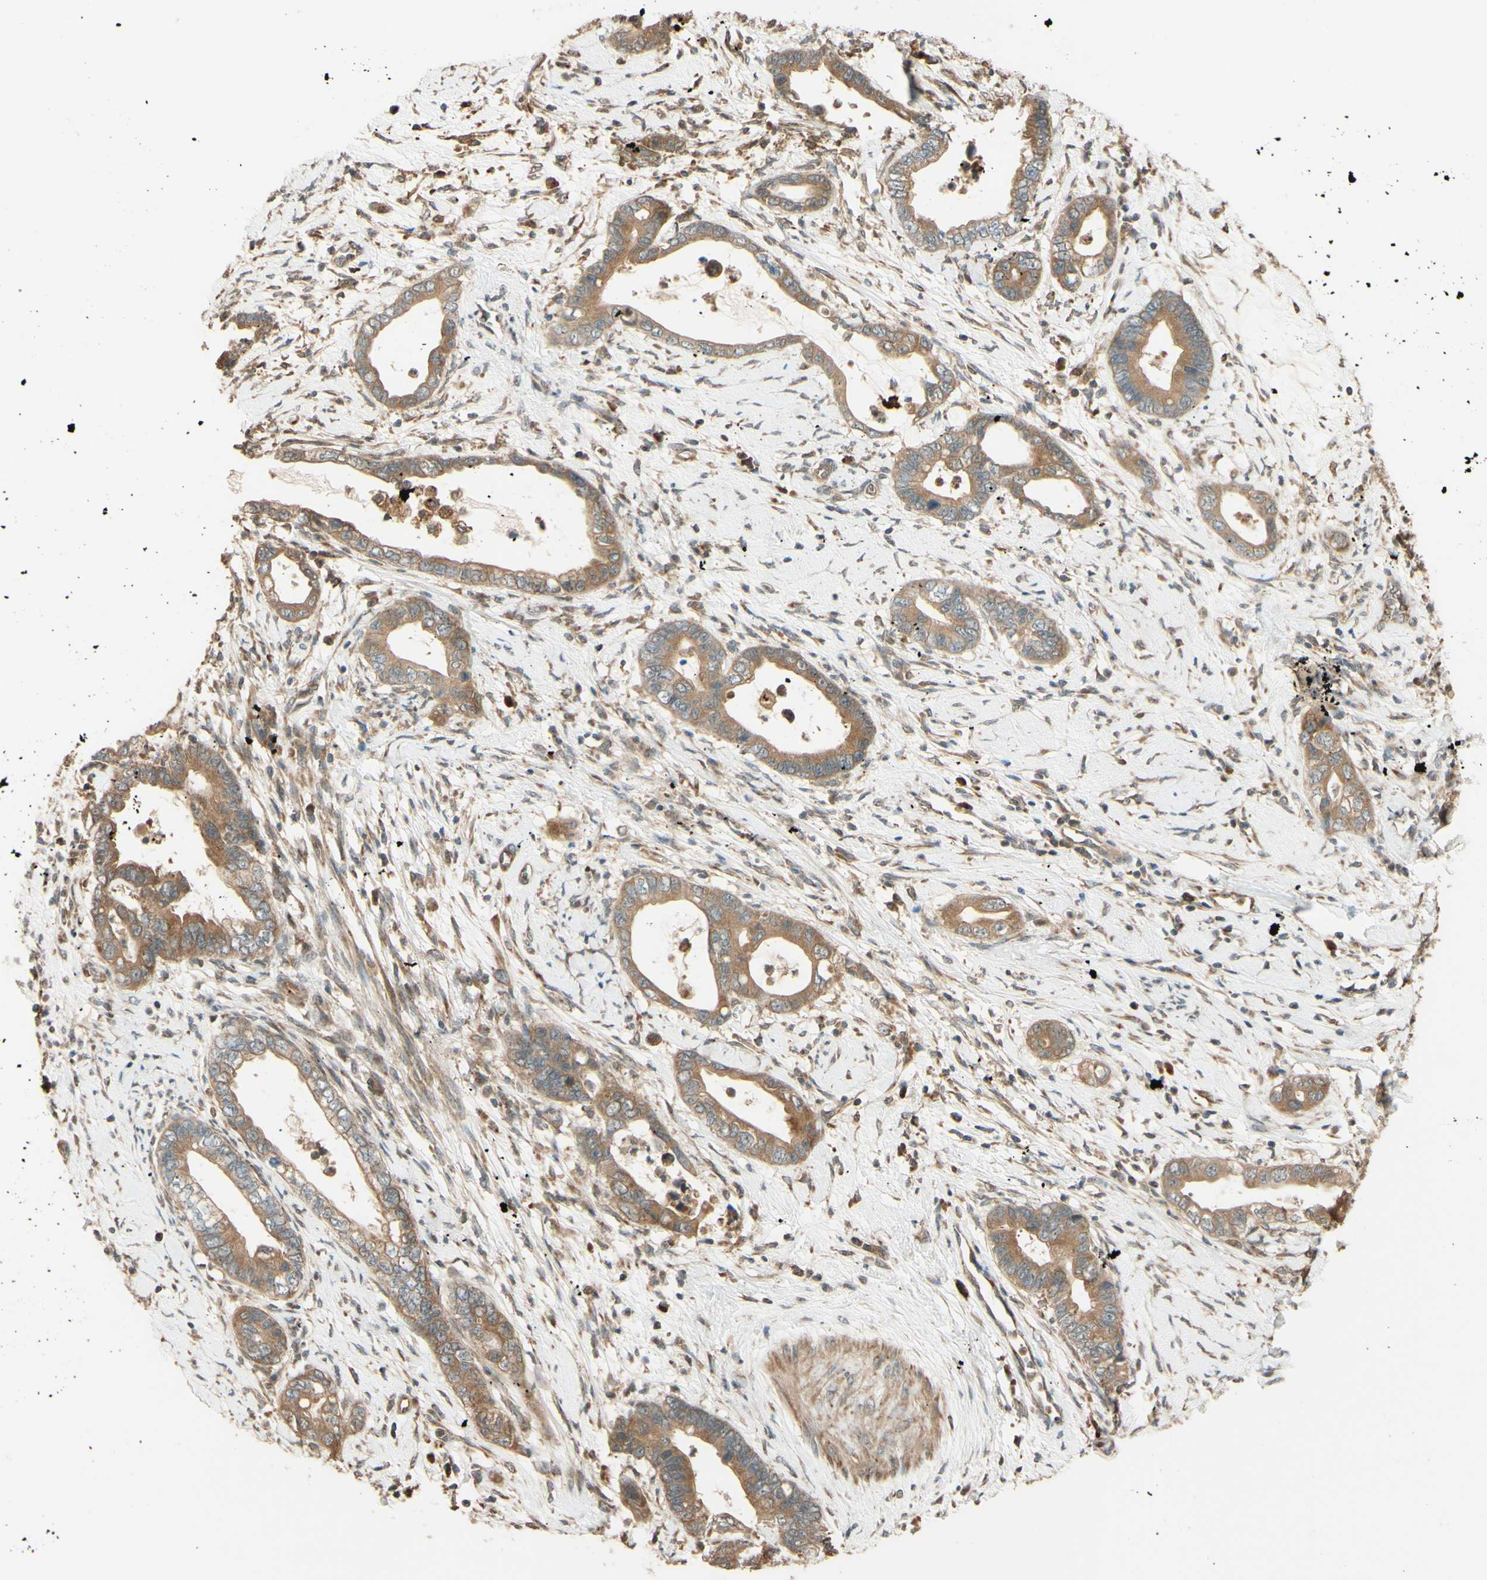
{"staining": {"intensity": "moderate", "quantity": ">75%", "location": "cytoplasmic/membranous"}, "tissue": "cervical cancer", "cell_type": "Tumor cells", "image_type": "cancer", "snomed": [{"axis": "morphology", "description": "Adenocarcinoma, NOS"}, {"axis": "topography", "description": "Cervix"}], "caption": "About >75% of tumor cells in human cervical cancer demonstrate moderate cytoplasmic/membranous protein expression as visualized by brown immunohistochemical staining.", "gene": "RNF19A", "patient": {"sex": "female", "age": 44}}